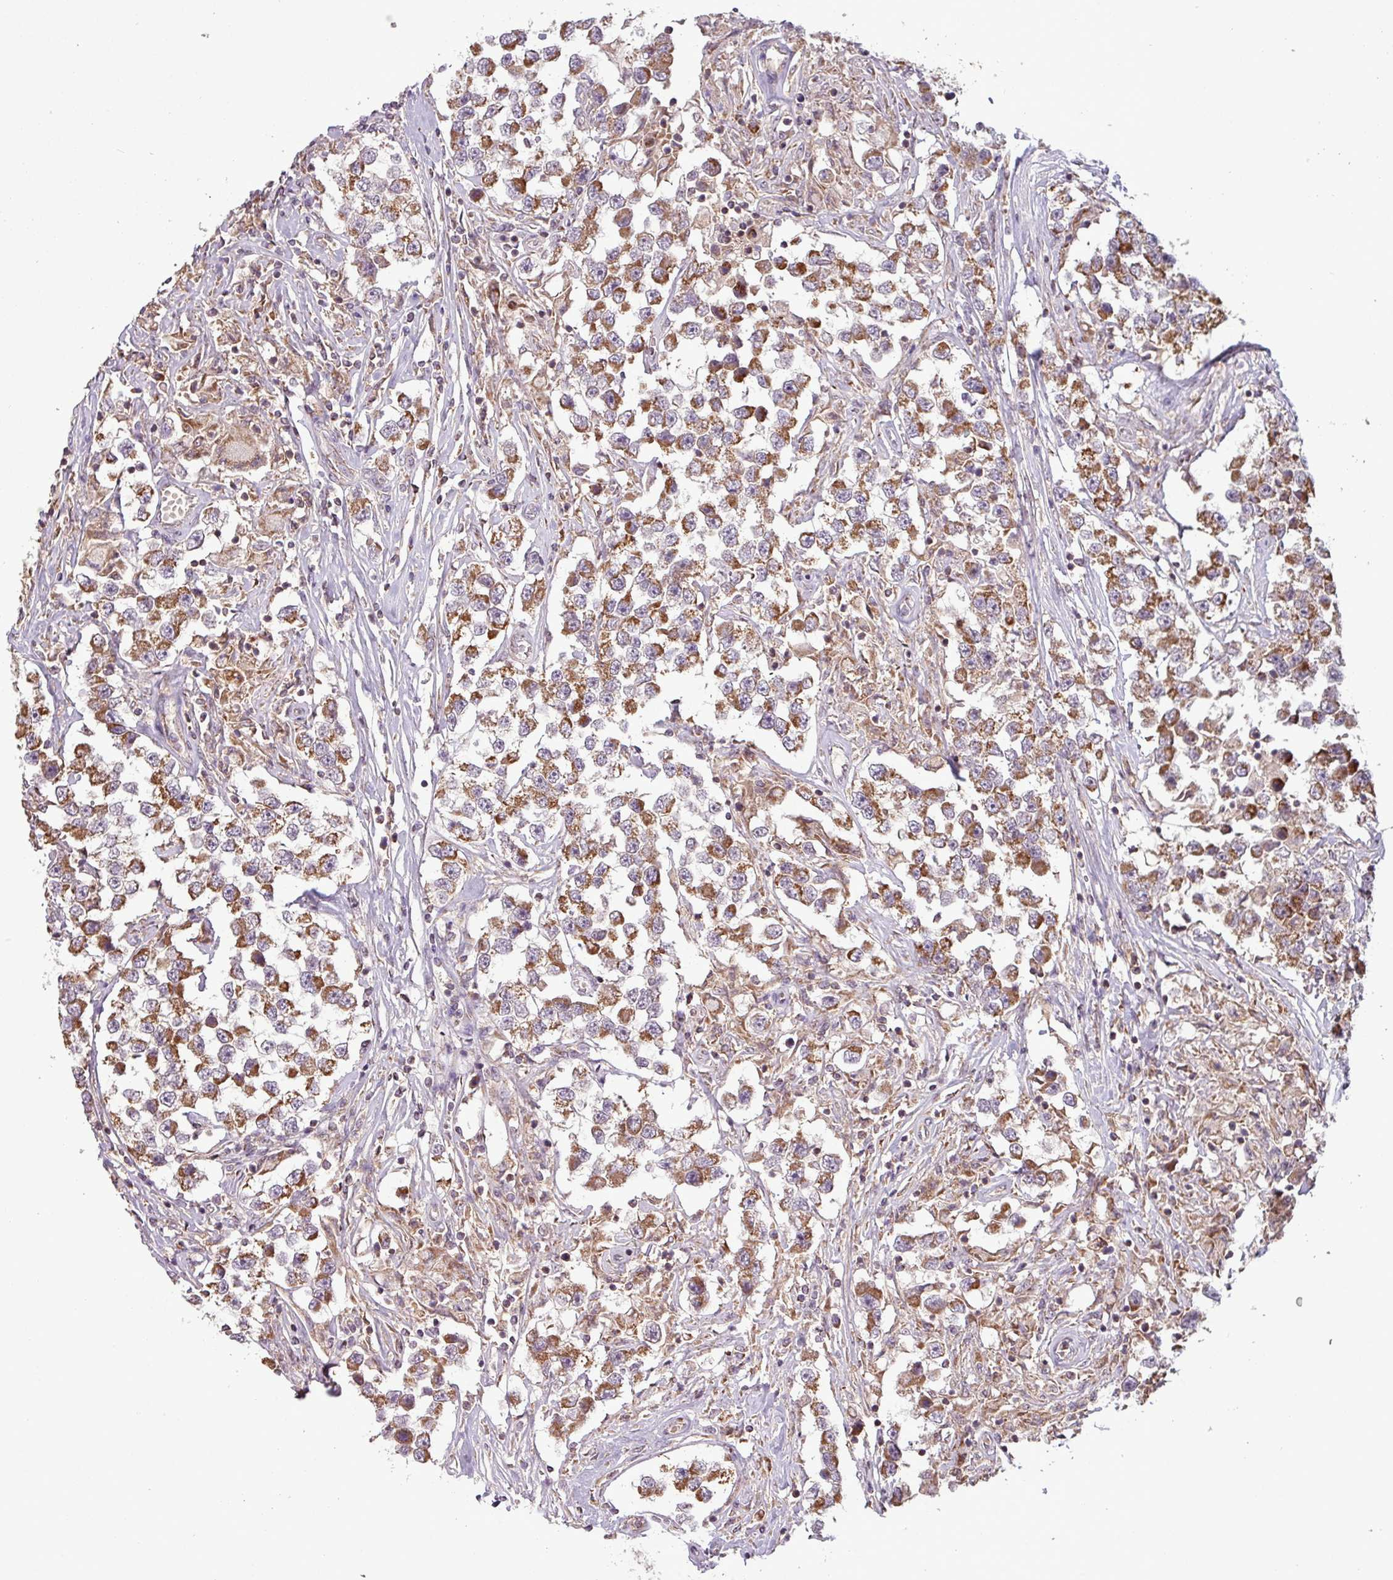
{"staining": {"intensity": "moderate", "quantity": ">75%", "location": "cytoplasmic/membranous"}, "tissue": "testis cancer", "cell_type": "Tumor cells", "image_type": "cancer", "snomed": [{"axis": "morphology", "description": "Seminoma, NOS"}, {"axis": "topography", "description": "Testis"}], "caption": "Immunohistochemistry (DAB) staining of human testis cancer displays moderate cytoplasmic/membranous protein expression in about >75% of tumor cells.", "gene": "MCTP2", "patient": {"sex": "male", "age": 46}}